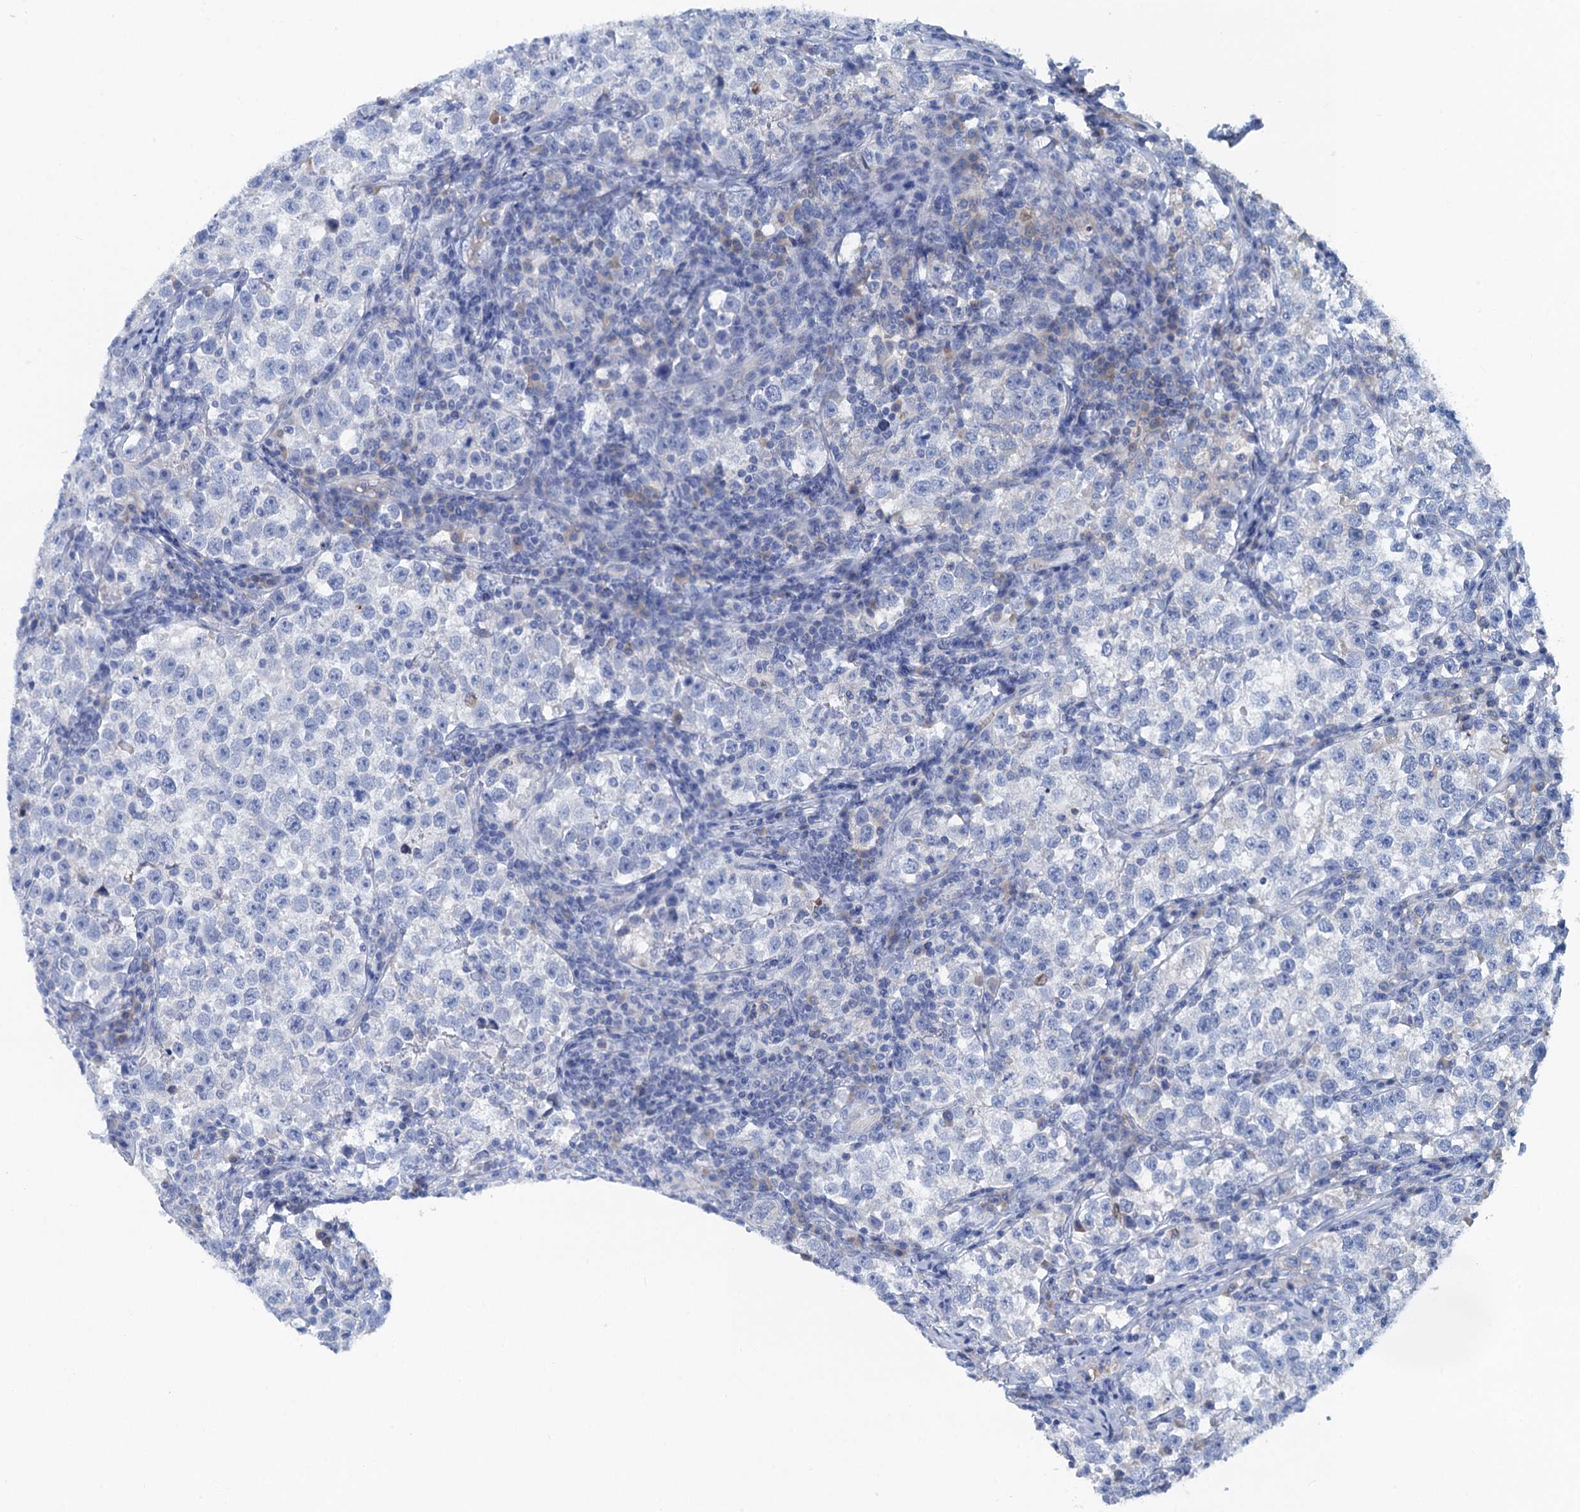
{"staining": {"intensity": "negative", "quantity": "none", "location": "none"}, "tissue": "testis cancer", "cell_type": "Tumor cells", "image_type": "cancer", "snomed": [{"axis": "morphology", "description": "Normal tissue, NOS"}, {"axis": "morphology", "description": "Seminoma, NOS"}, {"axis": "topography", "description": "Testis"}], "caption": "Micrograph shows no significant protein expression in tumor cells of seminoma (testis).", "gene": "MYADML2", "patient": {"sex": "male", "age": 43}}